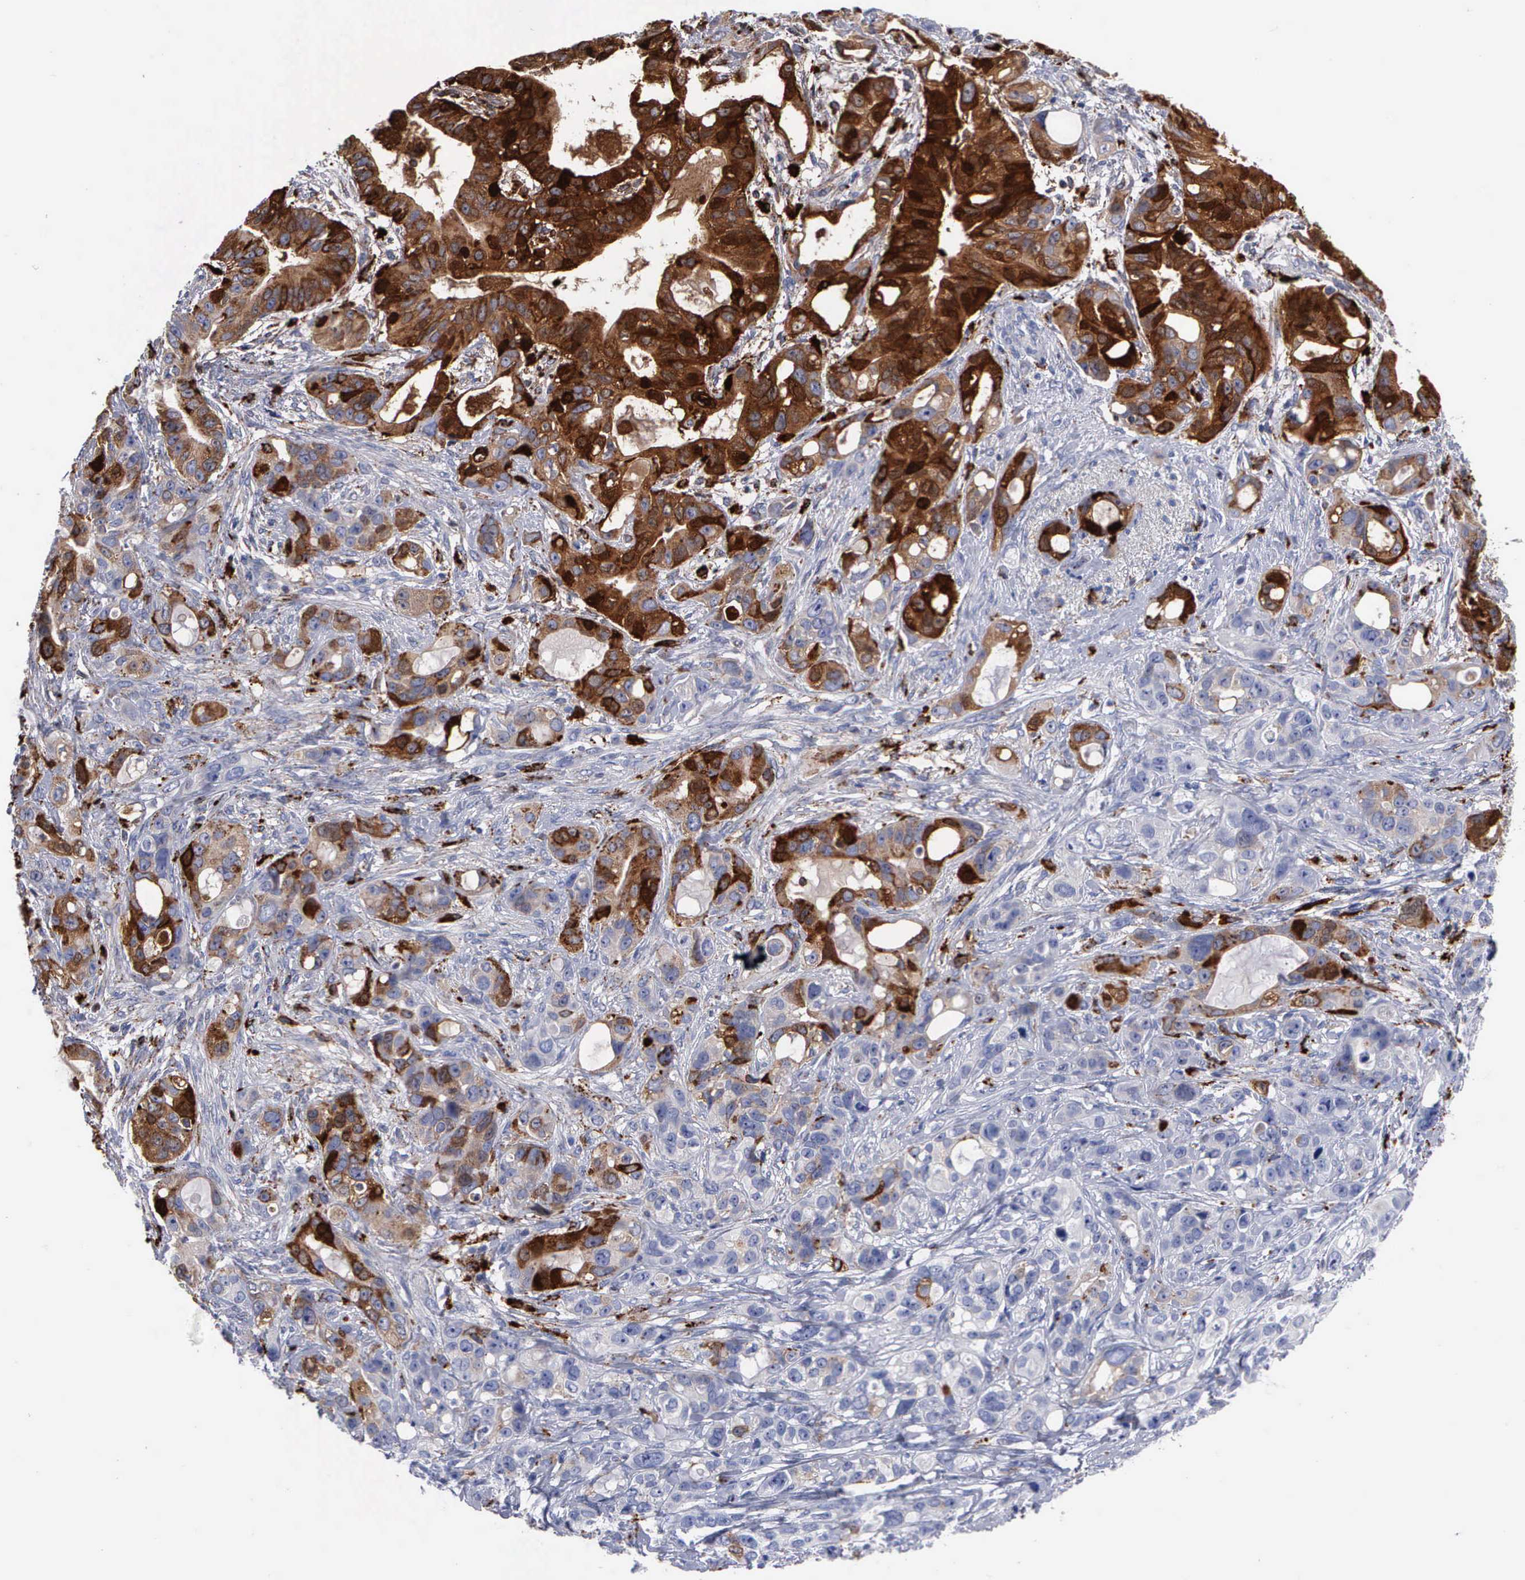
{"staining": {"intensity": "strong", "quantity": ">75%", "location": "cytoplasmic/membranous"}, "tissue": "stomach cancer", "cell_type": "Tumor cells", "image_type": "cancer", "snomed": [{"axis": "morphology", "description": "Adenocarcinoma, NOS"}, {"axis": "topography", "description": "Stomach, upper"}], "caption": "A high amount of strong cytoplasmic/membranous expression is seen in approximately >75% of tumor cells in adenocarcinoma (stomach) tissue.", "gene": "CTSH", "patient": {"sex": "male", "age": 47}}